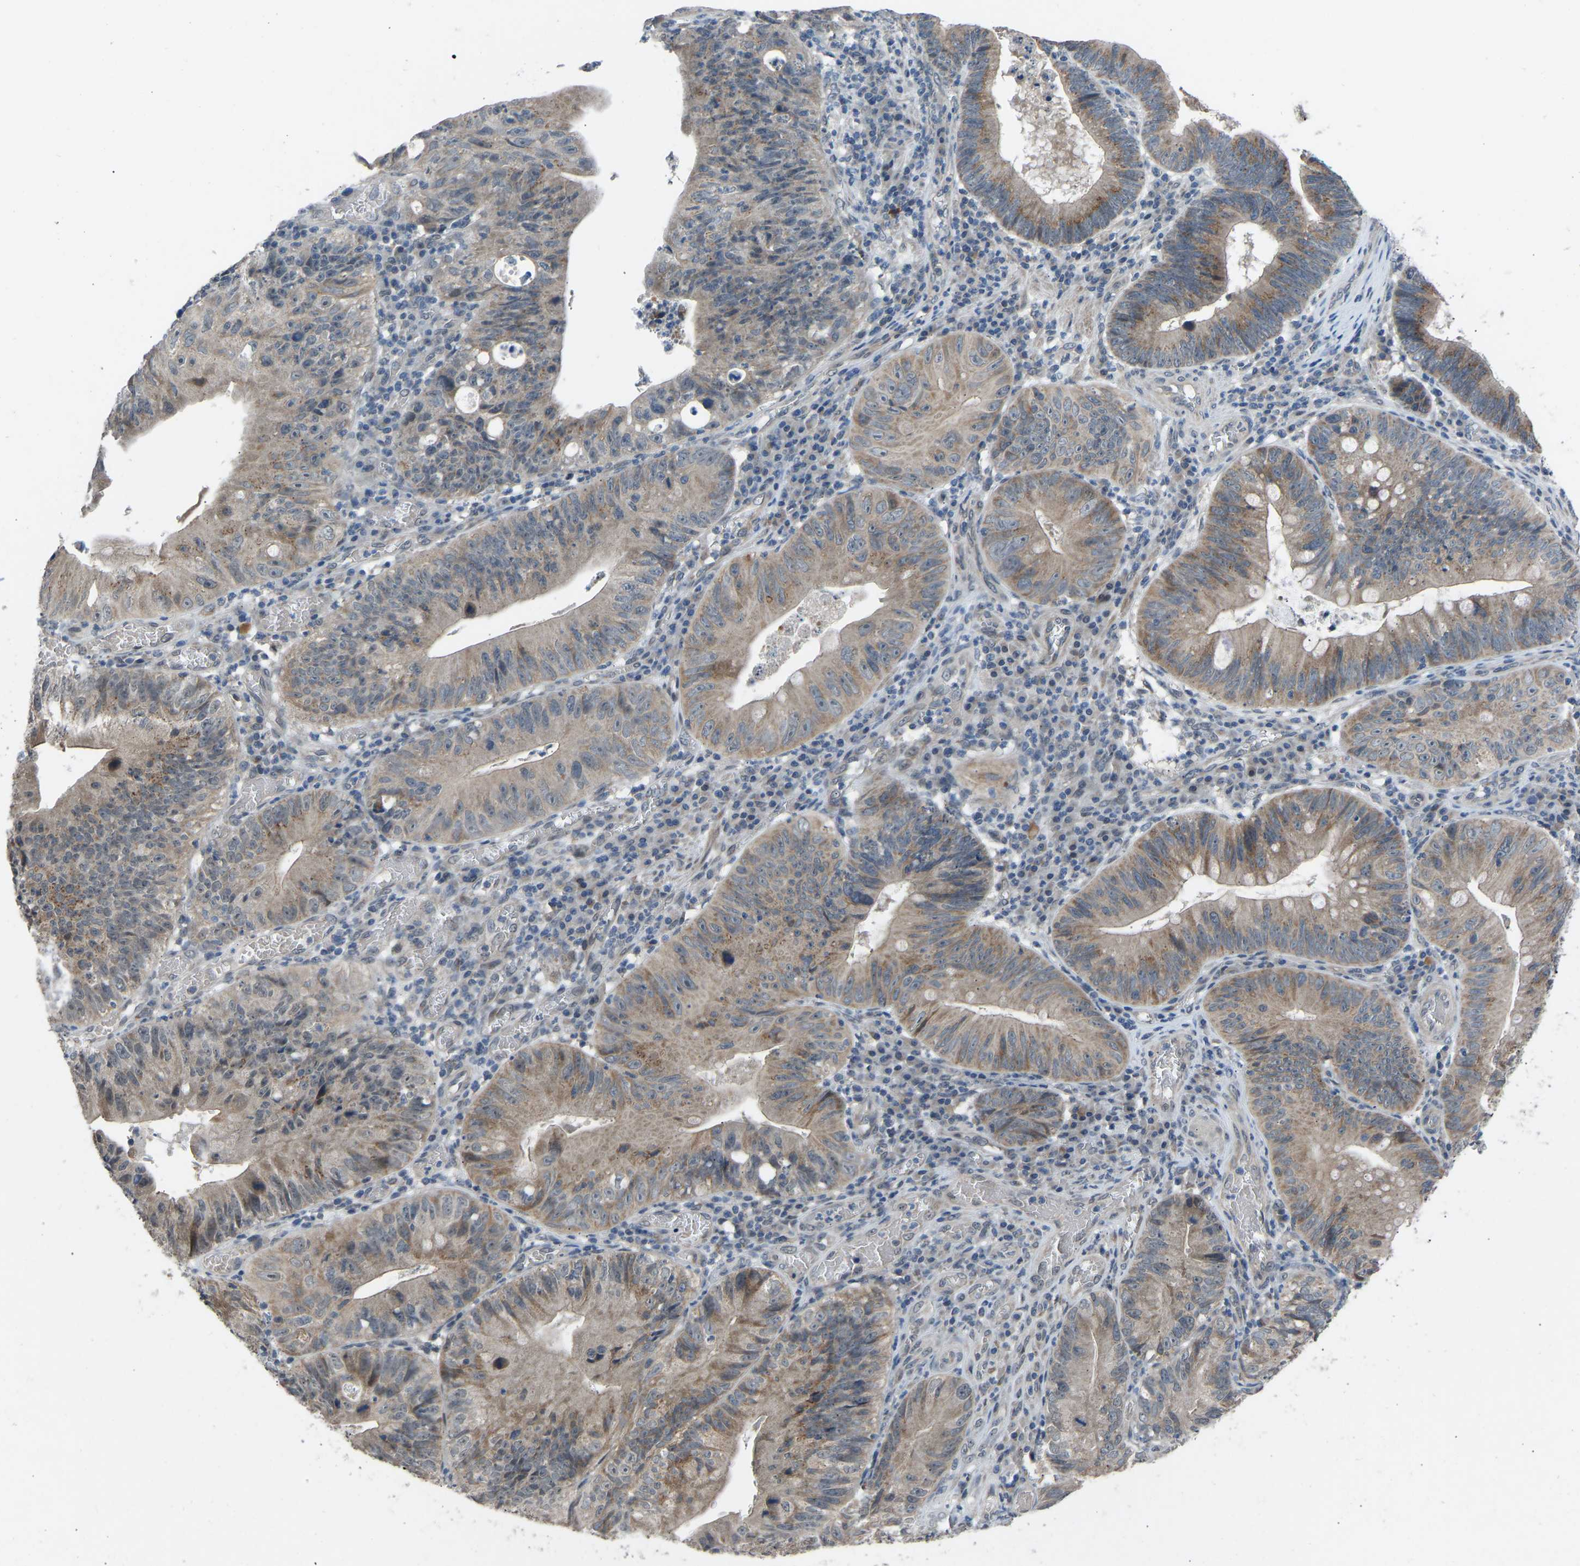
{"staining": {"intensity": "moderate", "quantity": ">75%", "location": "cytoplasmic/membranous"}, "tissue": "stomach cancer", "cell_type": "Tumor cells", "image_type": "cancer", "snomed": [{"axis": "morphology", "description": "Adenocarcinoma, NOS"}, {"axis": "topography", "description": "Stomach"}], "caption": "DAB (3,3'-diaminobenzidine) immunohistochemical staining of stomach adenocarcinoma displays moderate cytoplasmic/membranous protein positivity in approximately >75% of tumor cells. (DAB IHC, brown staining for protein, blue staining for nuclei).", "gene": "CDK2AP1", "patient": {"sex": "male", "age": 59}}